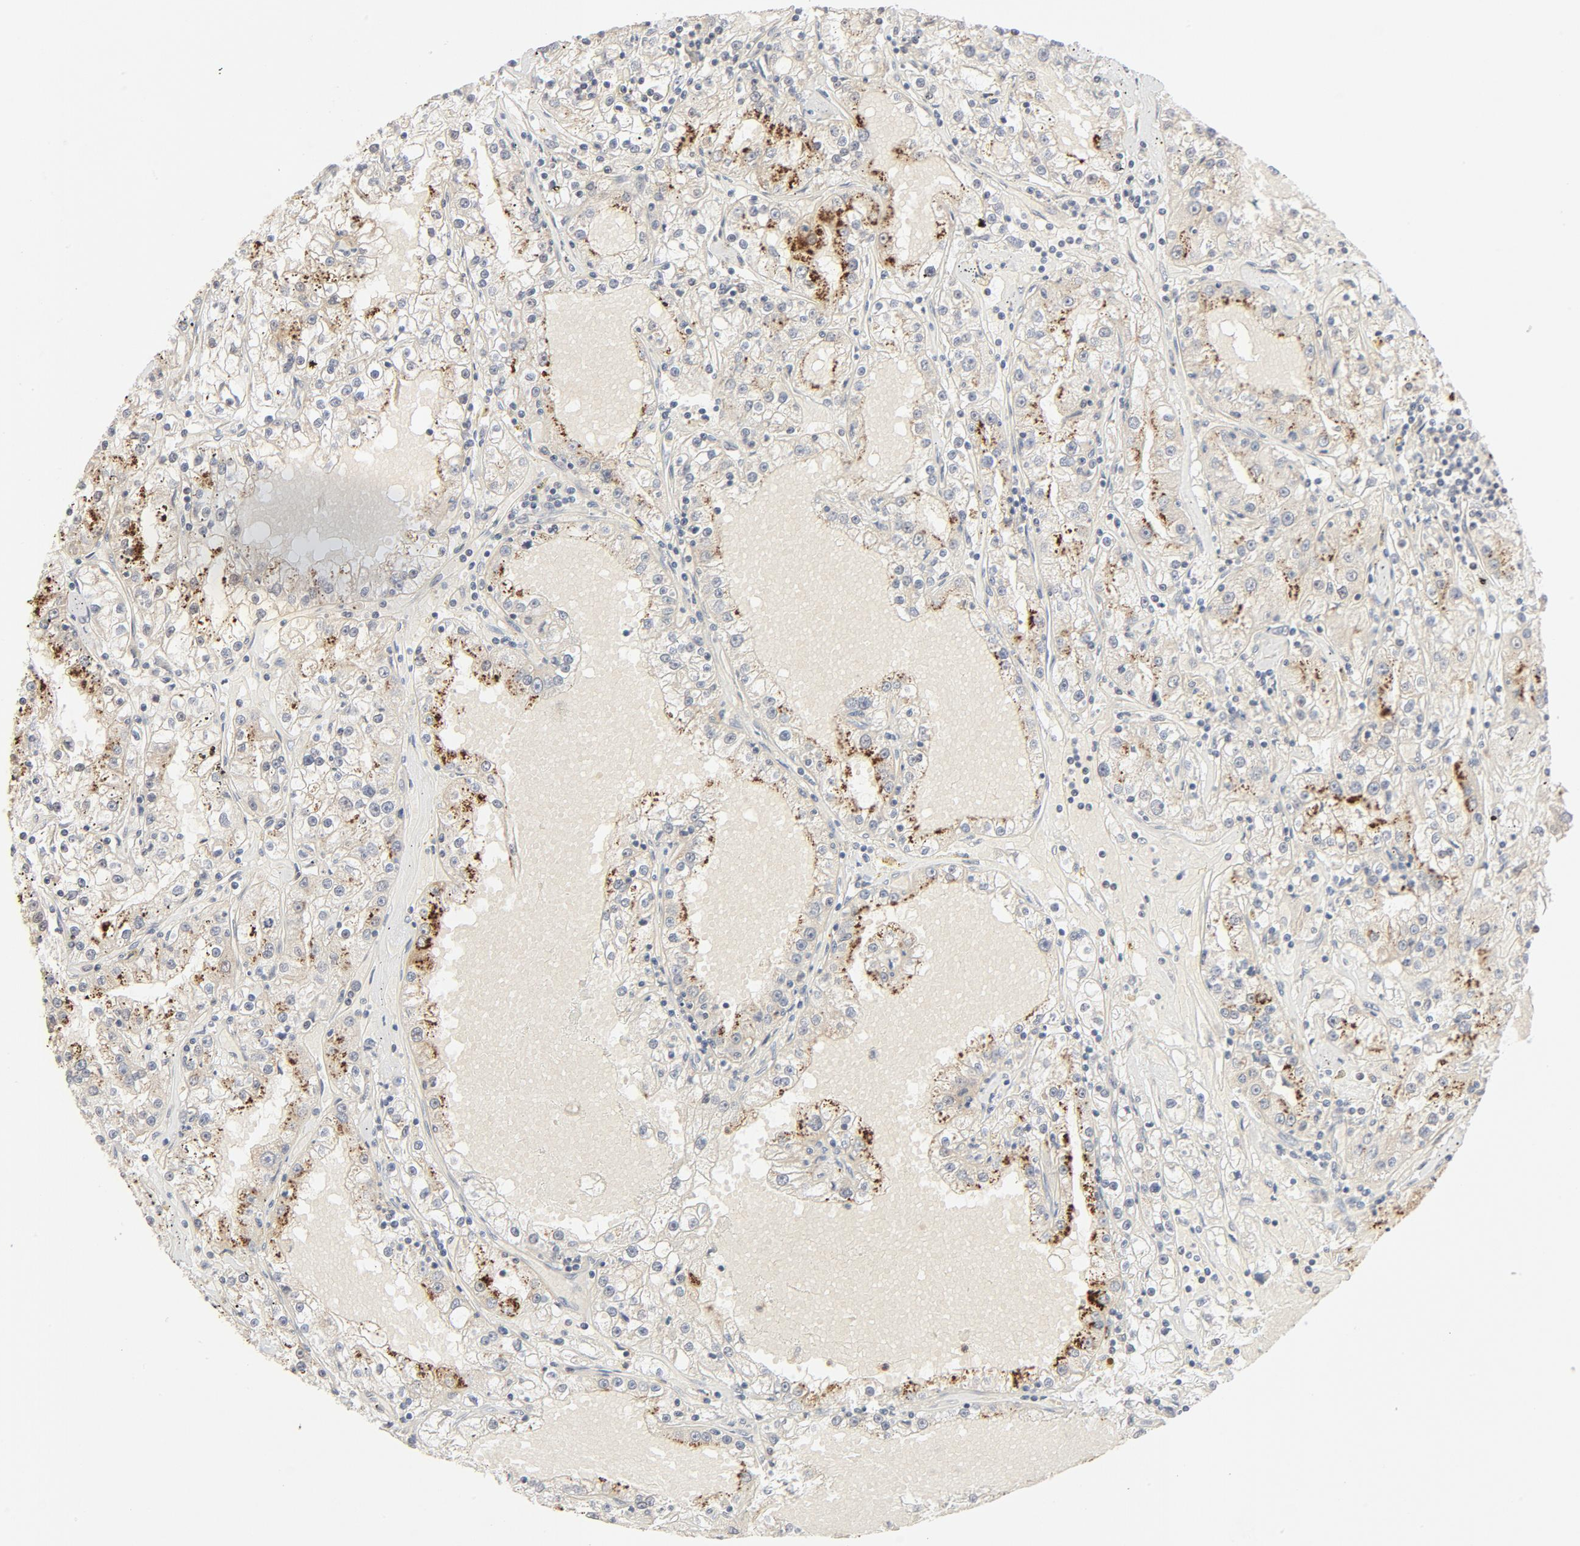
{"staining": {"intensity": "weak", "quantity": "25%-75%", "location": "cytoplasmic/membranous,nuclear"}, "tissue": "renal cancer", "cell_type": "Tumor cells", "image_type": "cancer", "snomed": [{"axis": "morphology", "description": "Adenocarcinoma, NOS"}, {"axis": "topography", "description": "Kidney"}], "caption": "This photomicrograph reveals immunohistochemistry staining of renal adenocarcinoma, with low weak cytoplasmic/membranous and nuclear staining in about 25%-75% of tumor cells.", "gene": "NEDD8", "patient": {"sex": "male", "age": 56}}